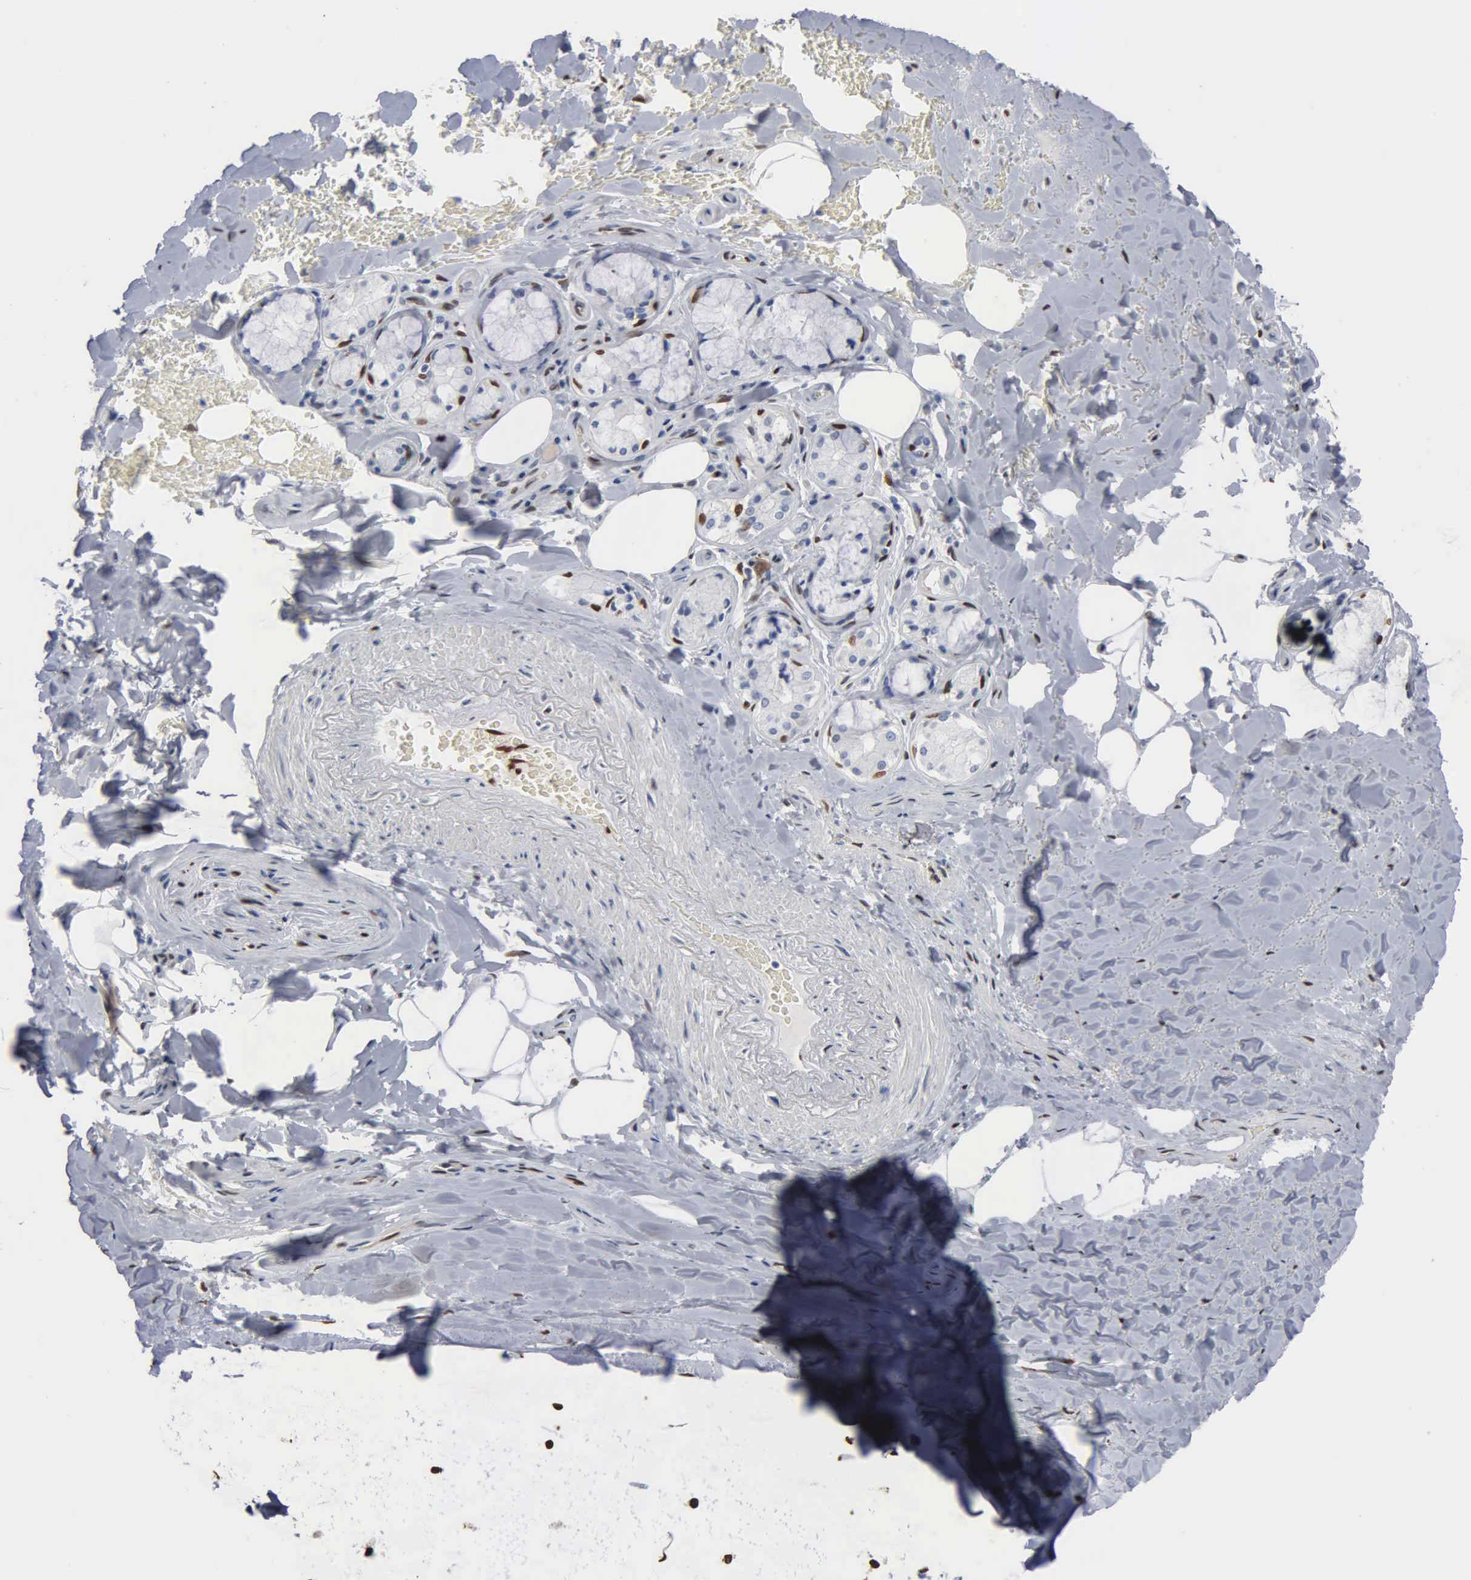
{"staining": {"intensity": "negative", "quantity": "none", "location": "none"}, "tissue": "bronchus", "cell_type": "Respiratory epithelial cells", "image_type": "normal", "snomed": [{"axis": "morphology", "description": "Normal tissue, NOS"}, {"axis": "topography", "description": "Cartilage tissue"}, {"axis": "topography", "description": "Lung"}], "caption": "Normal bronchus was stained to show a protein in brown. There is no significant staining in respiratory epithelial cells. (Stains: DAB immunohistochemistry with hematoxylin counter stain, Microscopy: brightfield microscopy at high magnification).", "gene": "FGF2", "patient": {"sex": "male", "age": 65}}